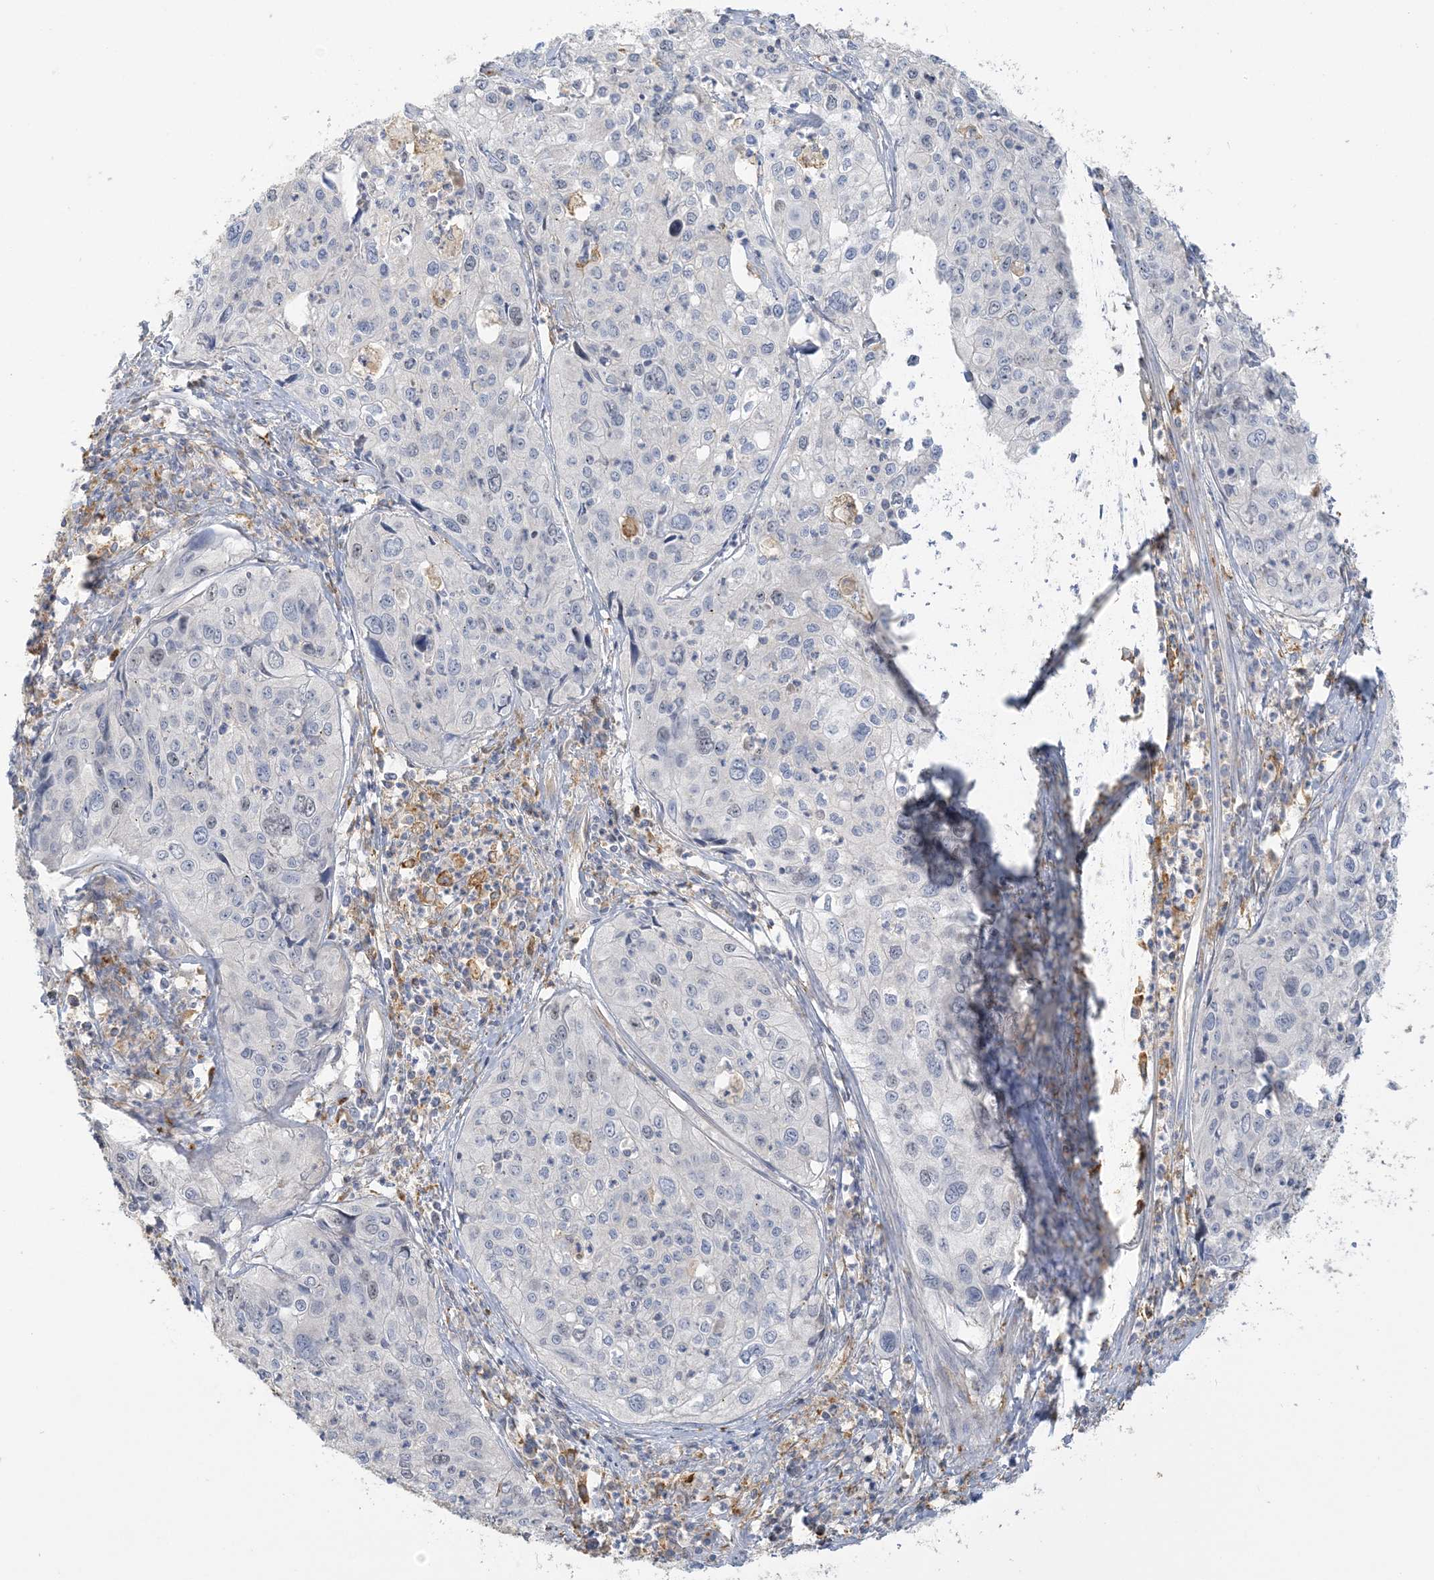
{"staining": {"intensity": "weak", "quantity": "<25%", "location": "nuclear"}, "tissue": "cervical cancer", "cell_type": "Tumor cells", "image_type": "cancer", "snomed": [{"axis": "morphology", "description": "Squamous cell carcinoma, NOS"}, {"axis": "topography", "description": "Cervix"}], "caption": "High power microscopy histopathology image of an immunohistochemistry (IHC) photomicrograph of cervical cancer (squamous cell carcinoma), revealing no significant positivity in tumor cells.", "gene": "PEAR1", "patient": {"sex": "female", "age": 31}}